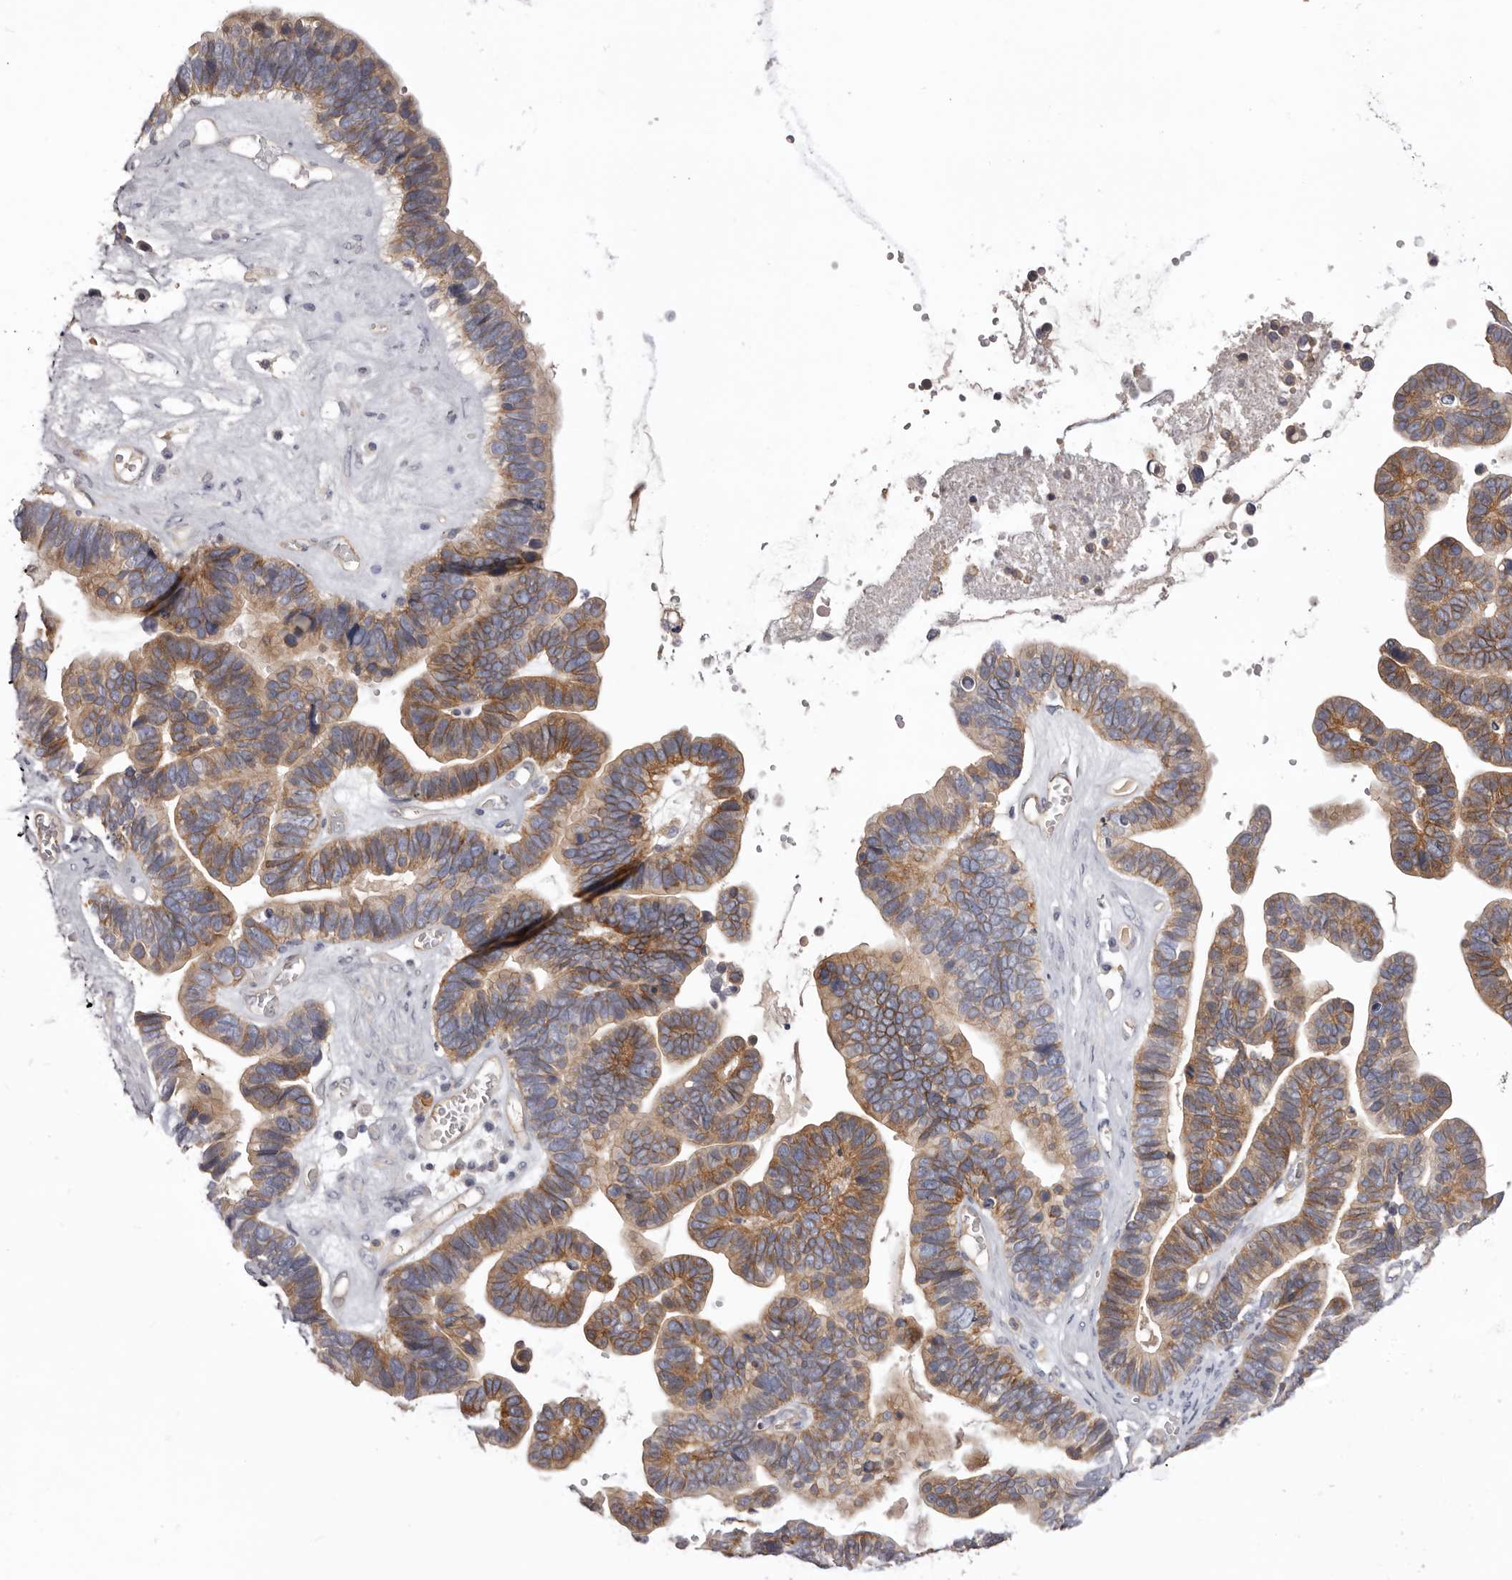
{"staining": {"intensity": "moderate", "quantity": ">75%", "location": "cytoplasmic/membranous"}, "tissue": "ovarian cancer", "cell_type": "Tumor cells", "image_type": "cancer", "snomed": [{"axis": "morphology", "description": "Cystadenocarcinoma, serous, NOS"}, {"axis": "topography", "description": "Ovary"}], "caption": "Immunohistochemical staining of serous cystadenocarcinoma (ovarian) exhibits moderate cytoplasmic/membranous protein positivity in about >75% of tumor cells. (DAB (3,3'-diaminobenzidine) IHC, brown staining for protein, blue staining for nuclei).", "gene": "DMRT2", "patient": {"sex": "female", "age": 56}}